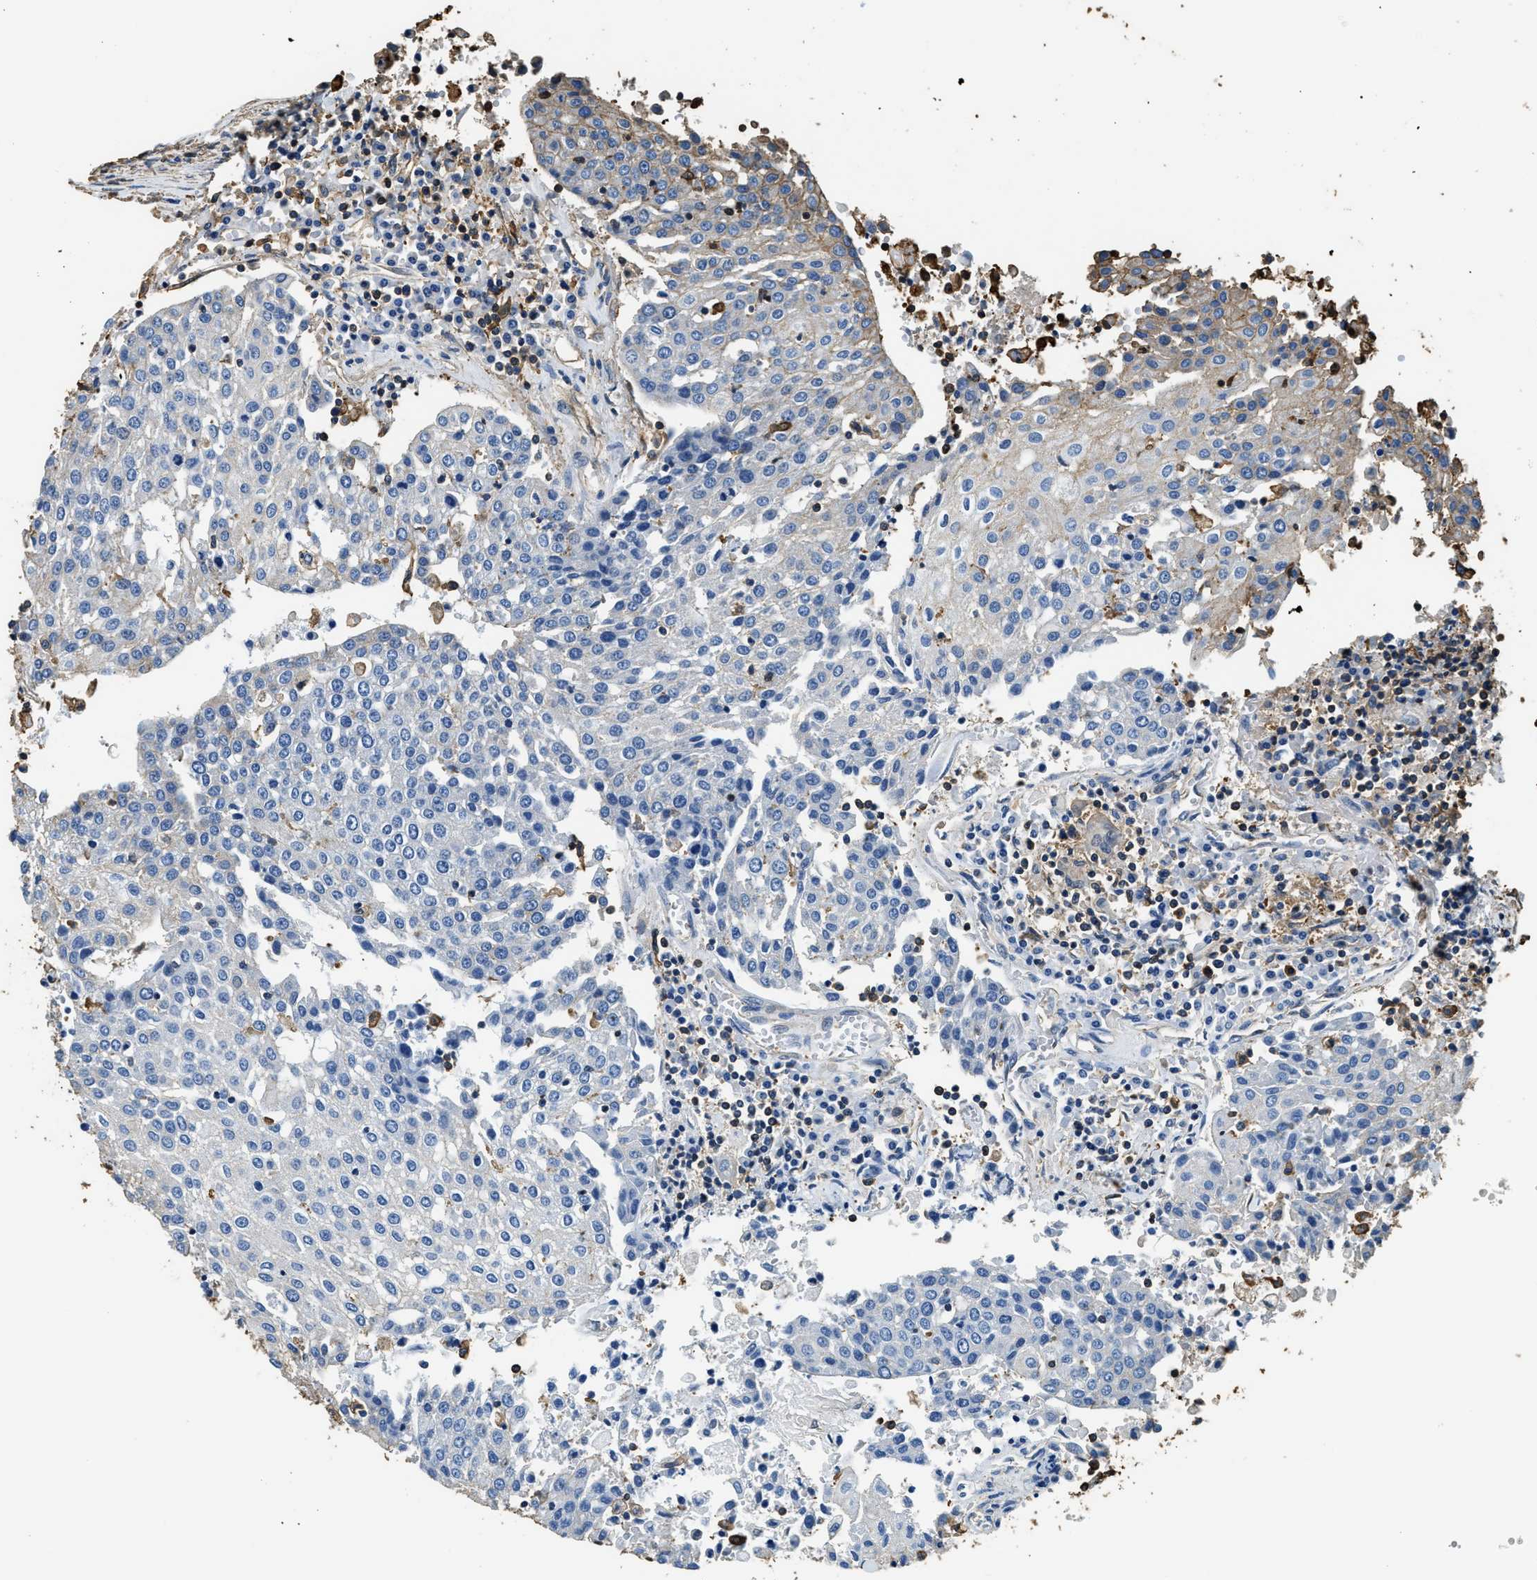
{"staining": {"intensity": "weak", "quantity": "<25%", "location": "cytoplasmic/membranous"}, "tissue": "urothelial cancer", "cell_type": "Tumor cells", "image_type": "cancer", "snomed": [{"axis": "morphology", "description": "Urothelial carcinoma, High grade"}, {"axis": "topography", "description": "Urinary bladder"}], "caption": "The image shows no significant positivity in tumor cells of urothelial carcinoma (high-grade).", "gene": "ACCS", "patient": {"sex": "female", "age": 85}}